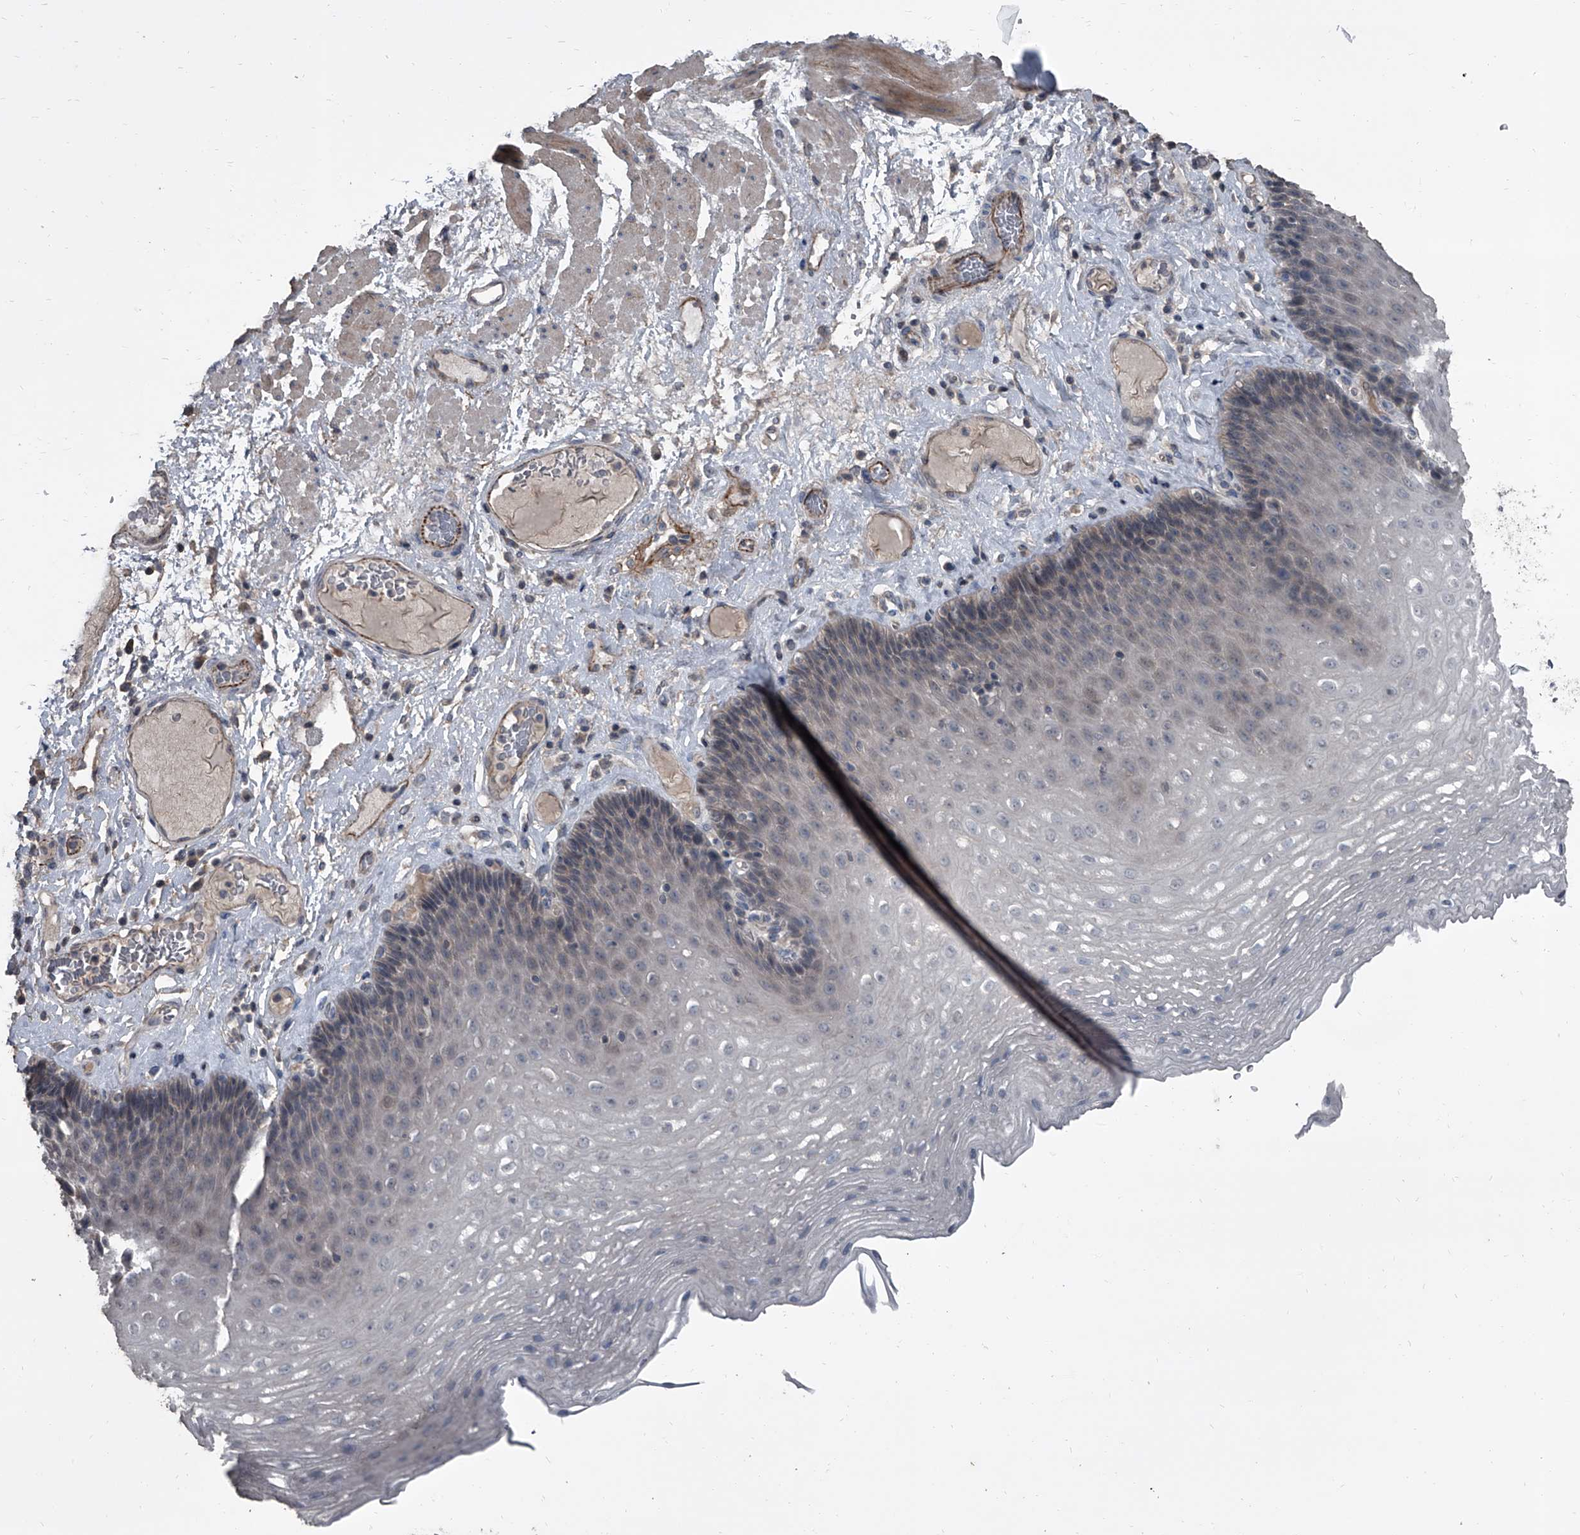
{"staining": {"intensity": "negative", "quantity": "none", "location": "none"}, "tissue": "esophagus", "cell_type": "Squamous epithelial cells", "image_type": "normal", "snomed": [{"axis": "morphology", "description": "Normal tissue, NOS"}, {"axis": "topography", "description": "Esophagus"}], "caption": "Human esophagus stained for a protein using immunohistochemistry (IHC) shows no expression in squamous epithelial cells.", "gene": "OARD1", "patient": {"sex": "female", "age": 66}}